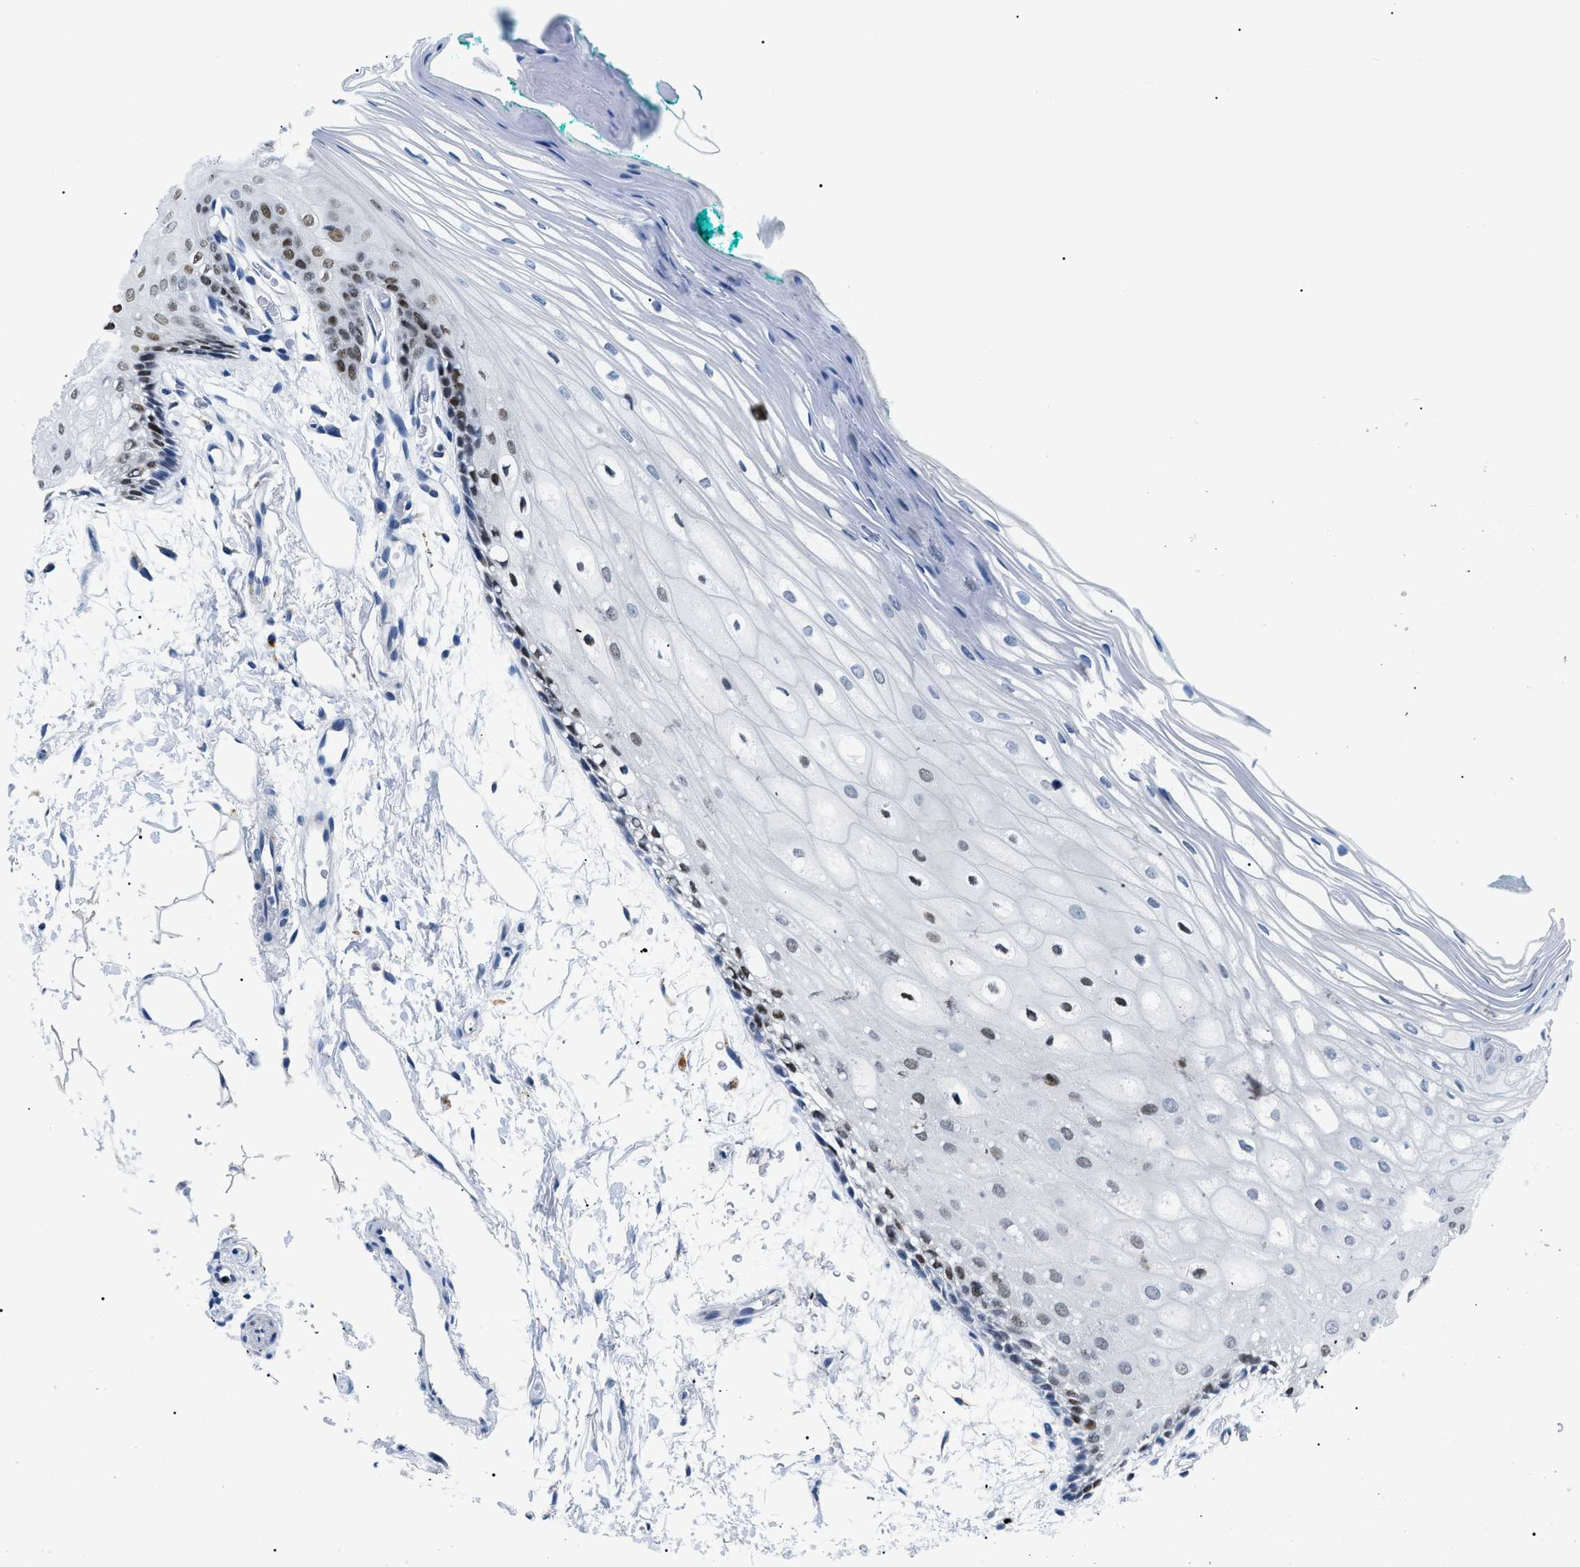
{"staining": {"intensity": "strong", "quantity": "25%-75%", "location": "nuclear"}, "tissue": "oral mucosa", "cell_type": "Squamous epithelial cells", "image_type": "normal", "snomed": [{"axis": "morphology", "description": "Normal tissue, NOS"}, {"axis": "topography", "description": "Skeletal muscle"}, {"axis": "topography", "description": "Oral tissue"}, {"axis": "topography", "description": "Peripheral nerve tissue"}], "caption": "IHC micrograph of unremarkable oral mucosa: oral mucosa stained using immunohistochemistry exhibits high levels of strong protein expression localized specifically in the nuclear of squamous epithelial cells, appearing as a nuclear brown color.", "gene": "SMARCC1", "patient": {"sex": "female", "age": 84}}